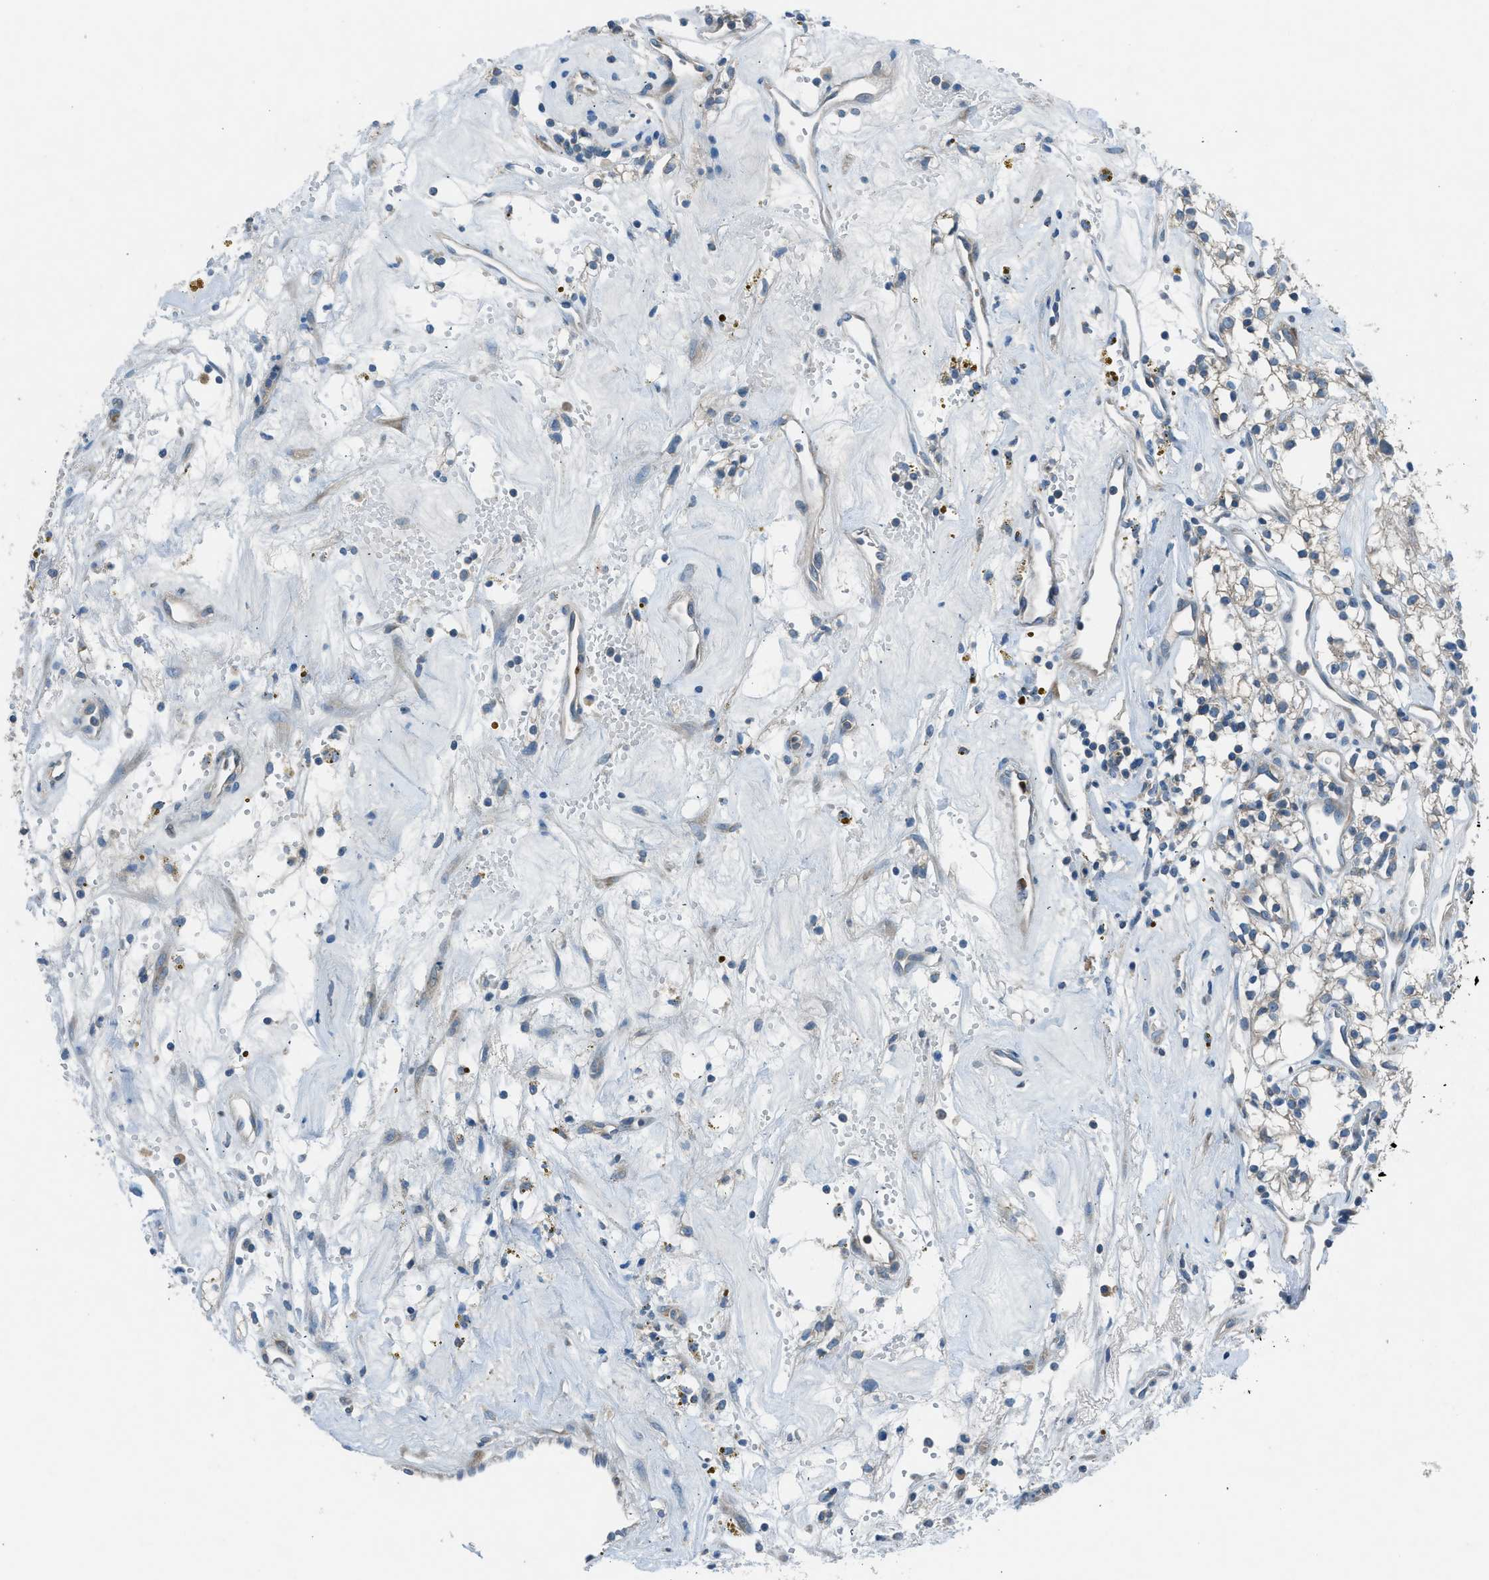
{"staining": {"intensity": "weak", "quantity": "<25%", "location": "cytoplasmic/membranous"}, "tissue": "renal cancer", "cell_type": "Tumor cells", "image_type": "cancer", "snomed": [{"axis": "morphology", "description": "Adenocarcinoma, NOS"}, {"axis": "topography", "description": "Kidney"}], "caption": "Immunohistochemical staining of renal cancer demonstrates no significant expression in tumor cells.", "gene": "BMP1", "patient": {"sex": "male", "age": 59}}